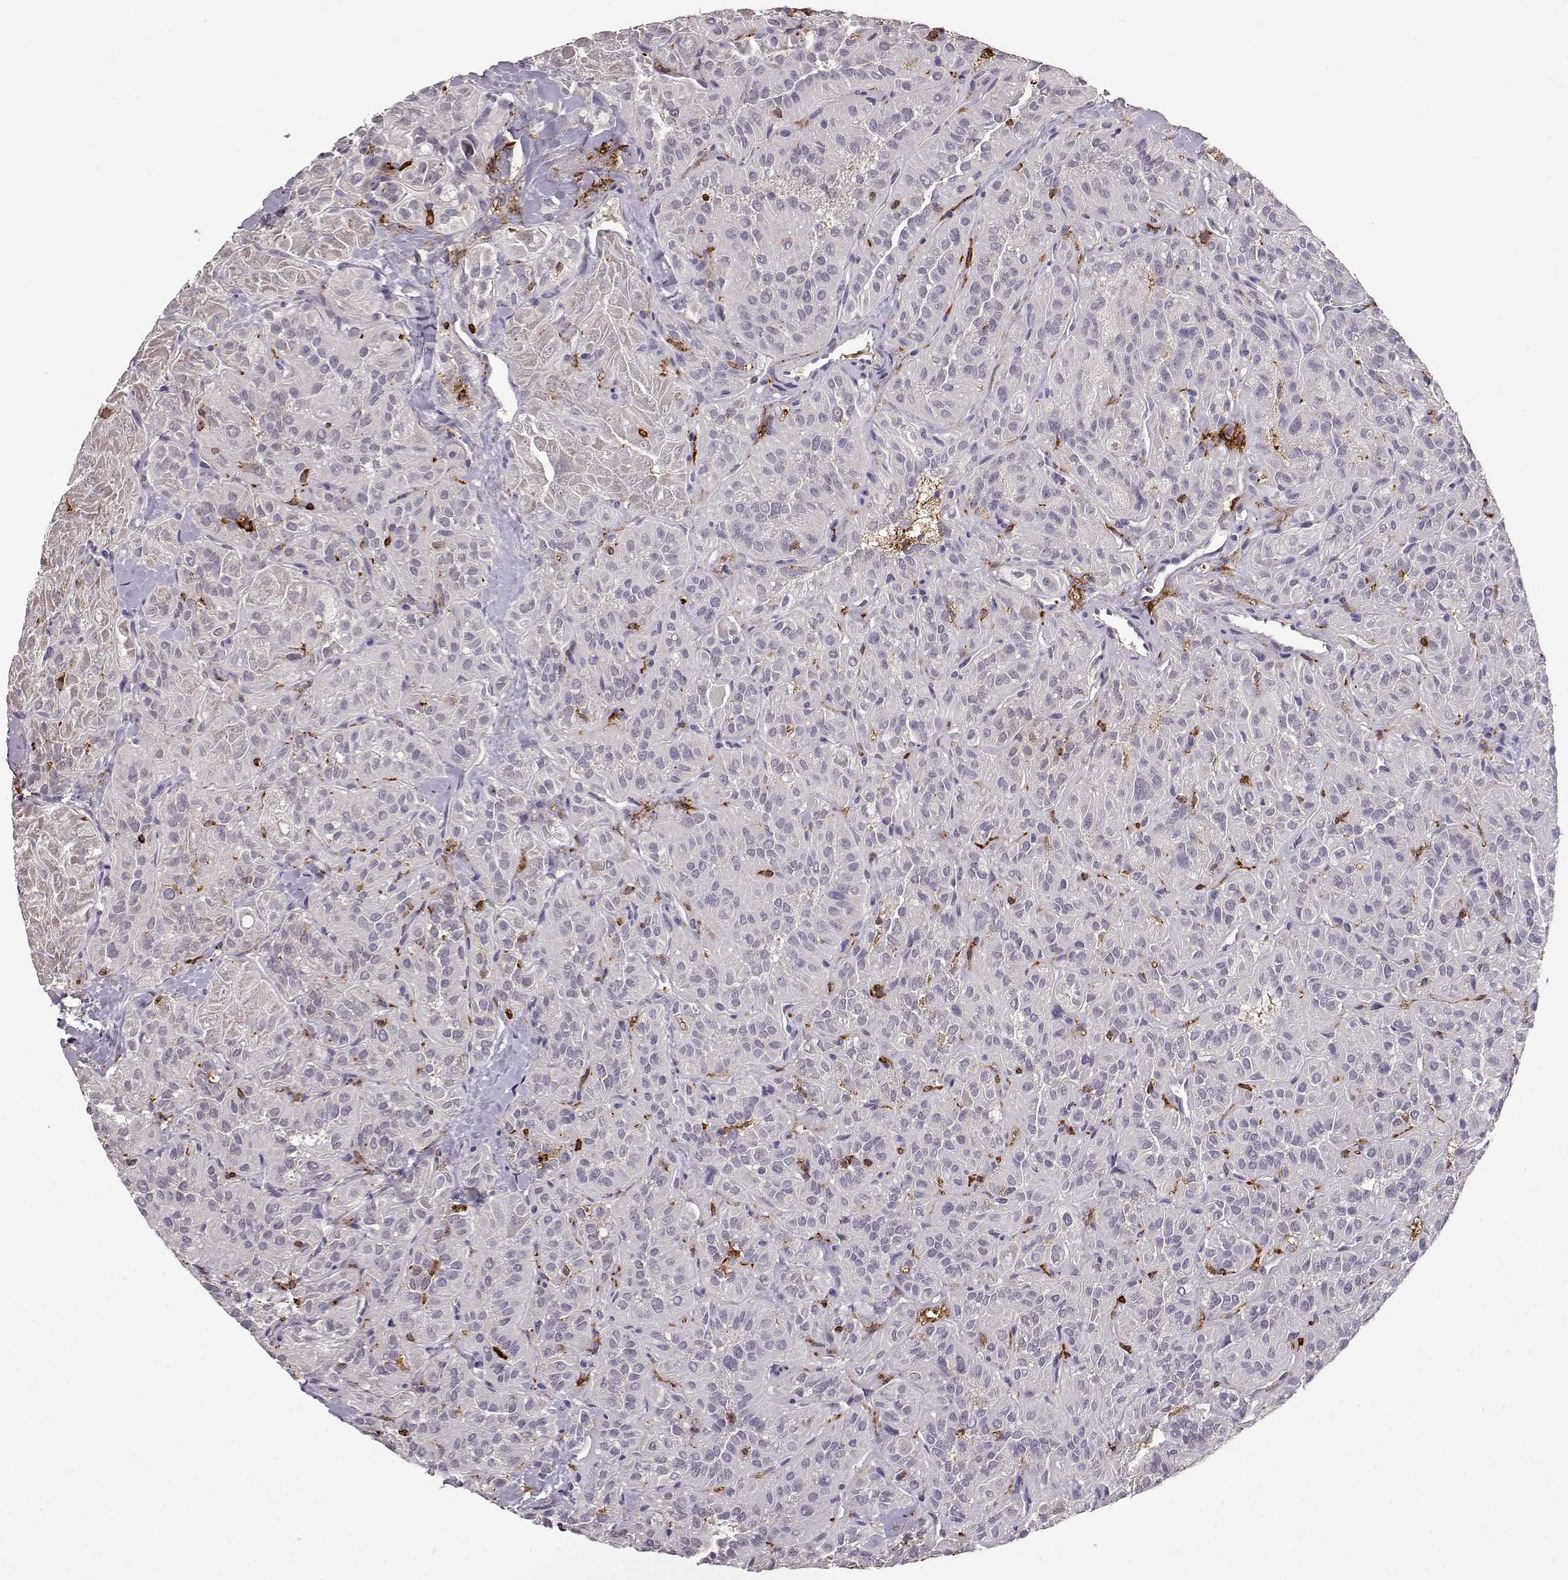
{"staining": {"intensity": "negative", "quantity": "none", "location": "none"}, "tissue": "thyroid cancer", "cell_type": "Tumor cells", "image_type": "cancer", "snomed": [{"axis": "morphology", "description": "Papillary adenocarcinoma, NOS"}, {"axis": "topography", "description": "Thyroid gland"}], "caption": "A histopathology image of human thyroid papillary adenocarcinoma is negative for staining in tumor cells.", "gene": "CCNF", "patient": {"sex": "female", "age": 45}}